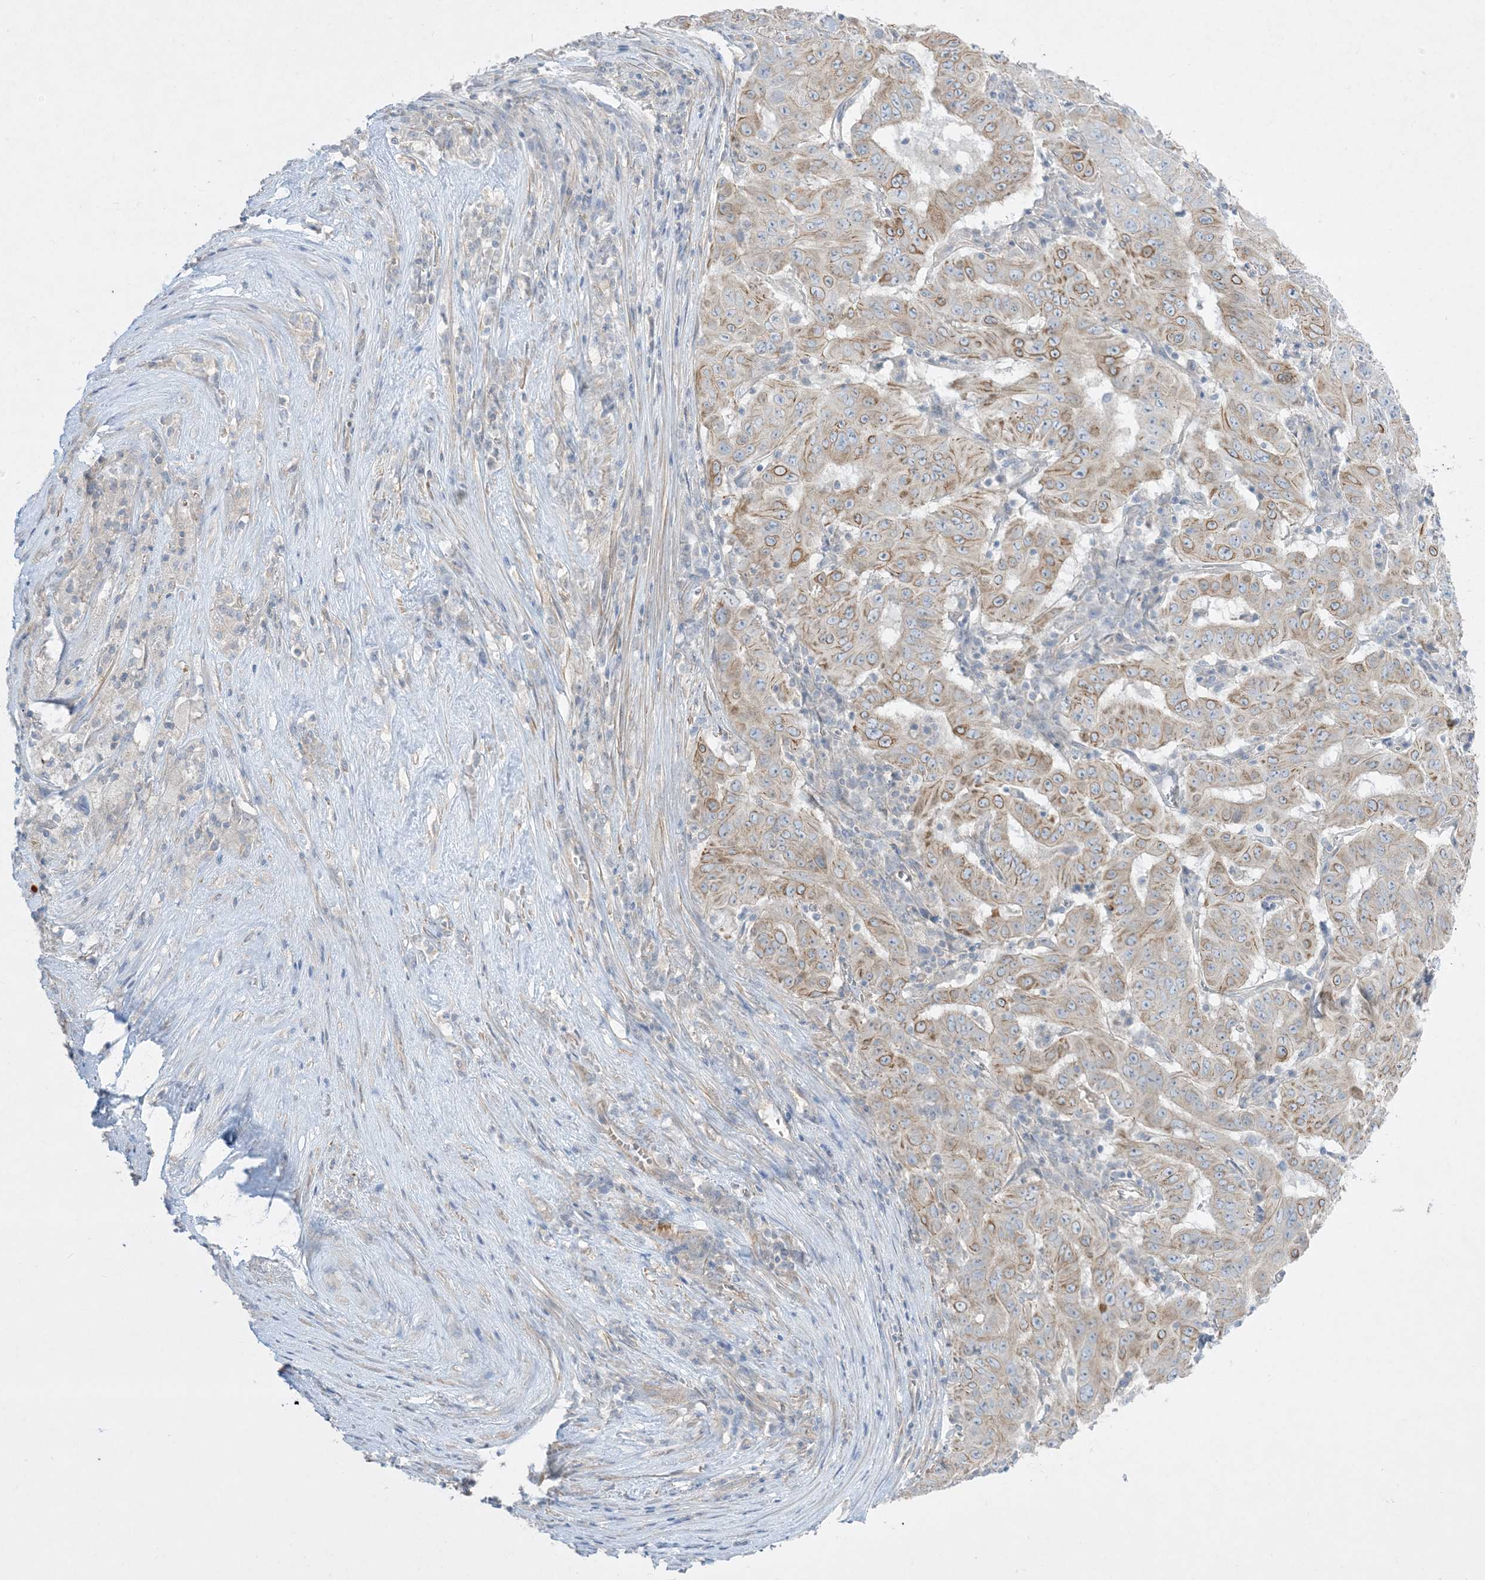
{"staining": {"intensity": "moderate", "quantity": "25%-75%", "location": "cytoplasmic/membranous"}, "tissue": "pancreatic cancer", "cell_type": "Tumor cells", "image_type": "cancer", "snomed": [{"axis": "morphology", "description": "Adenocarcinoma, NOS"}, {"axis": "topography", "description": "Pancreas"}], "caption": "Protein expression analysis of pancreatic cancer reveals moderate cytoplasmic/membranous expression in about 25%-75% of tumor cells.", "gene": "ARHGEF9", "patient": {"sex": "male", "age": 63}}